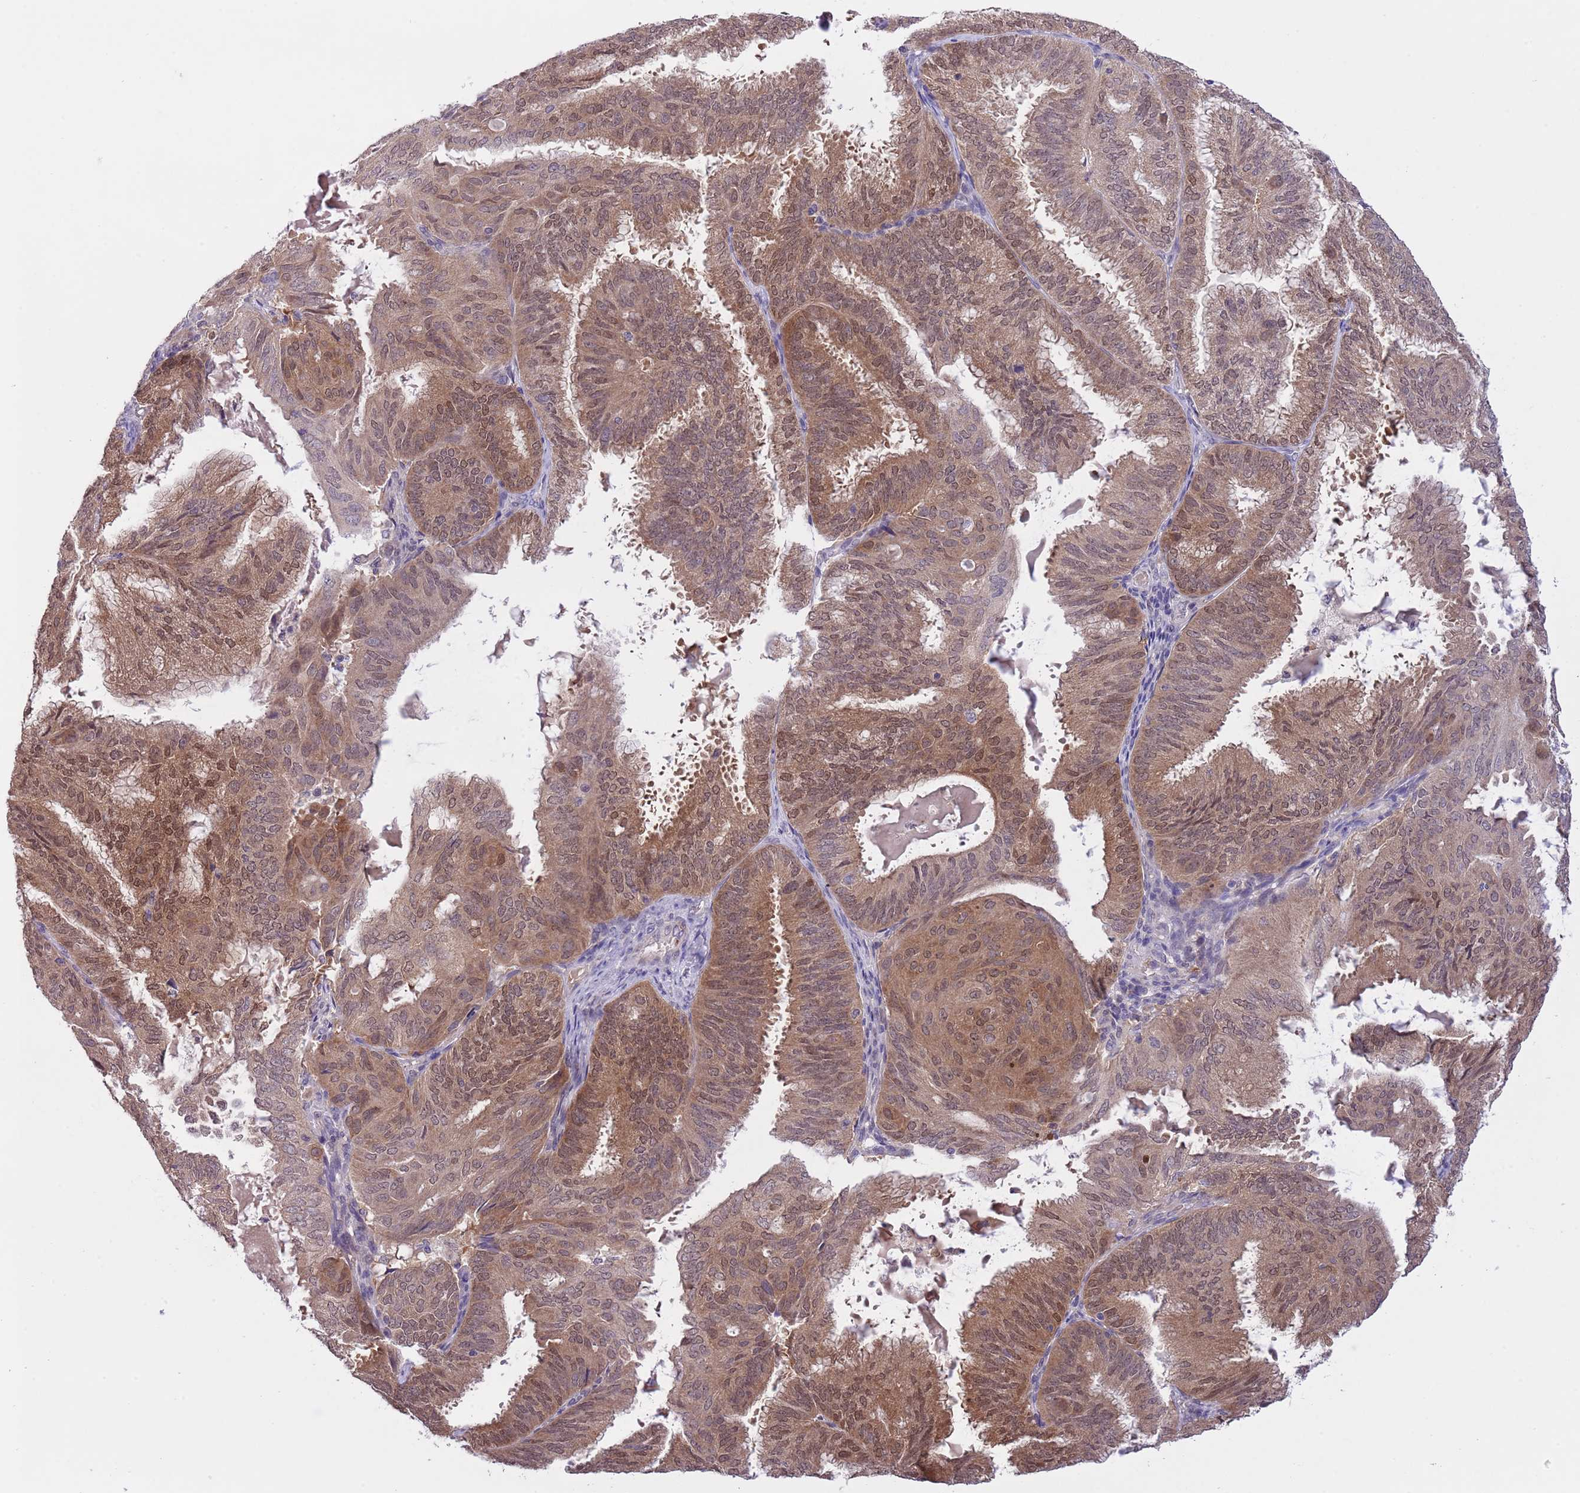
{"staining": {"intensity": "moderate", "quantity": ">75%", "location": "cytoplasmic/membranous,nuclear"}, "tissue": "endometrial cancer", "cell_type": "Tumor cells", "image_type": "cancer", "snomed": [{"axis": "morphology", "description": "Adenocarcinoma, NOS"}, {"axis": "topography", "description": "Endometrium"}], "caption": "IHC image of endometrial cancer stained for a protein (brown), which reveals medium levels of moderate cytoplasmic/membranous and nuclear staining in about >75% of tumor cells.", "gene": "GALK2", "patient": {"sex": "female", "age": 49}}